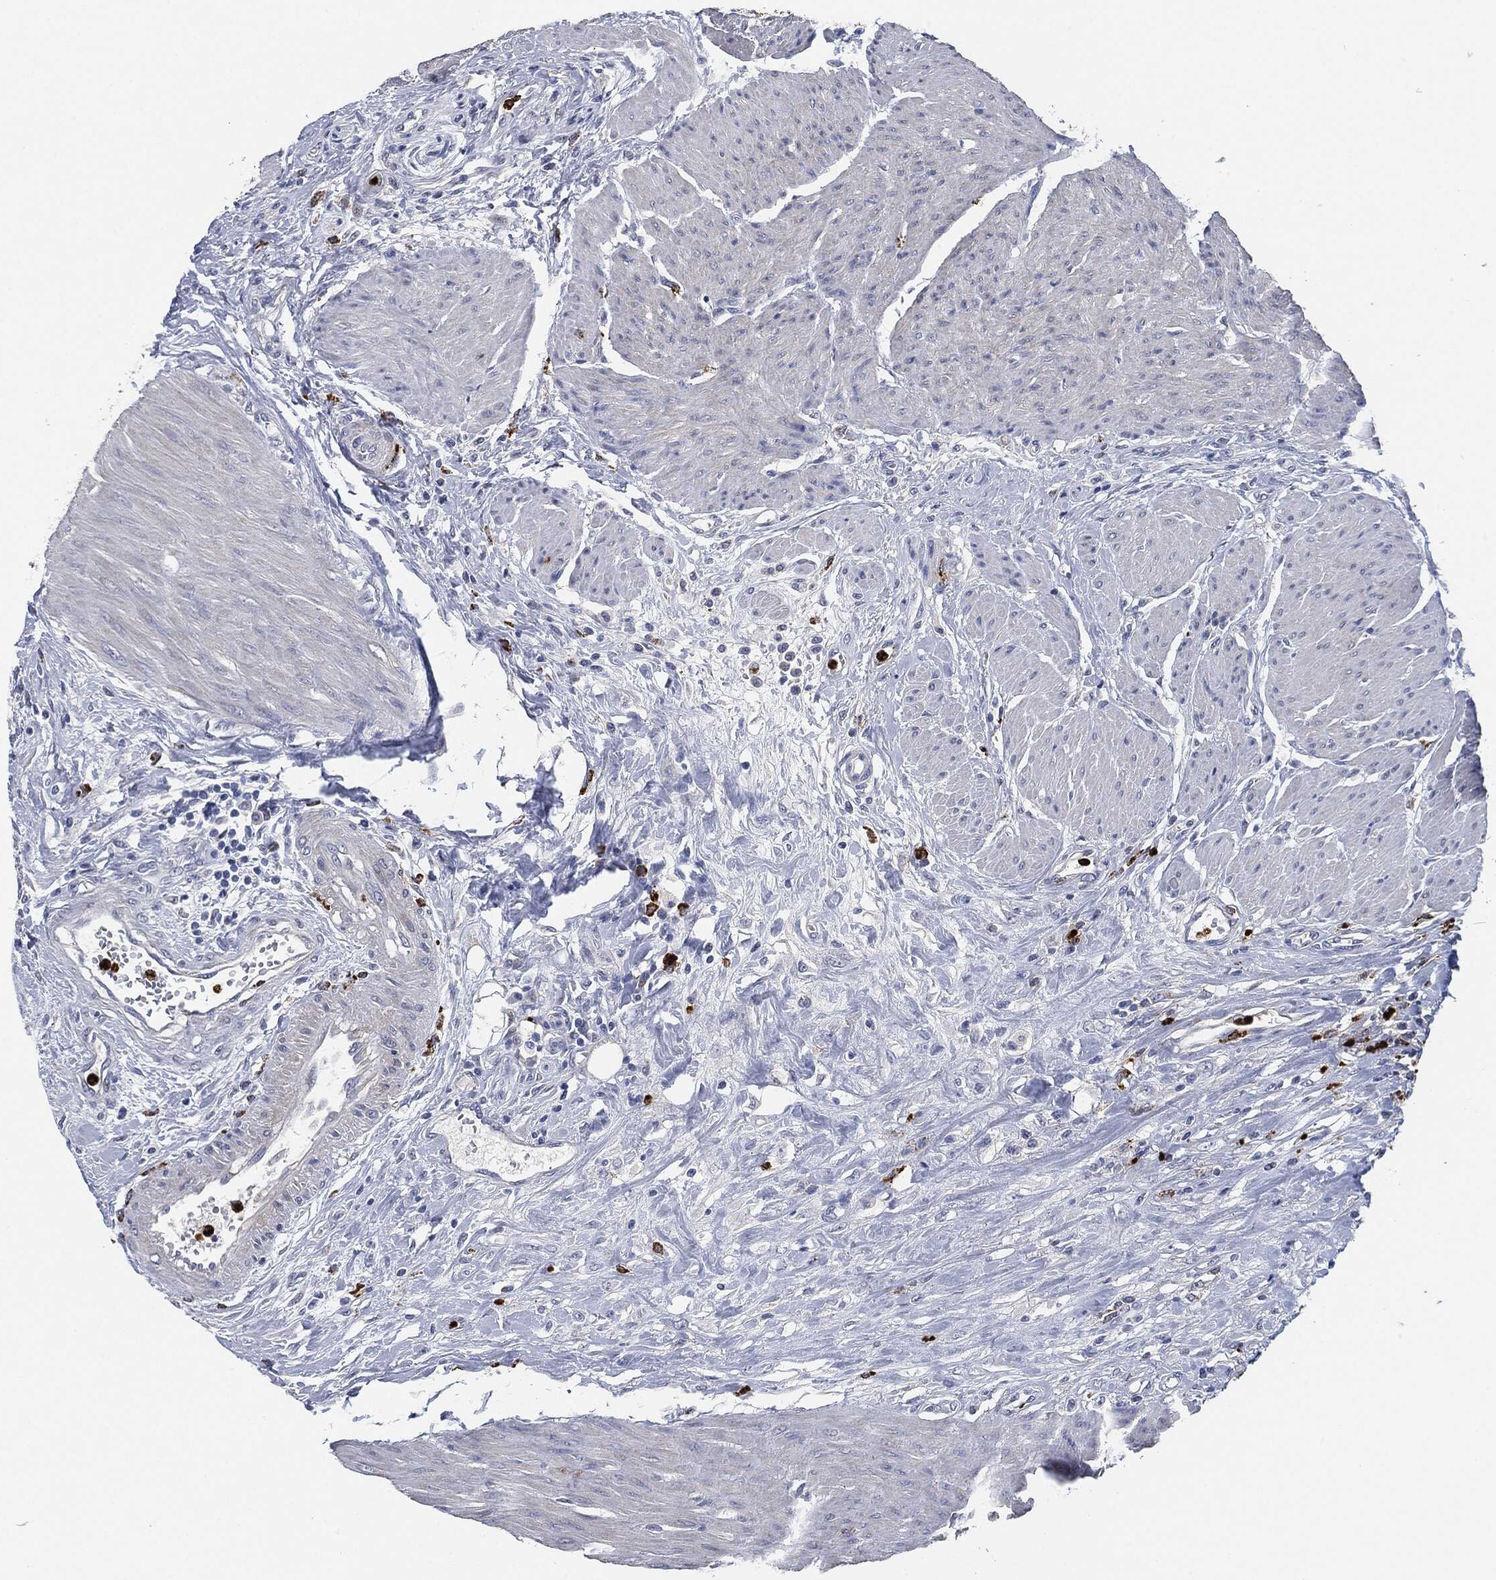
{"staining": {"intensity": "negative", "quantity": "none", "location": "none"}, "tissue": "urothelial cancer", "cell_type": "Tumor cells", "image_type": "cancer", "snomed": [{"axis": "morphology", "description": "Urothelial carcinoma, High grade"}, {"axis": "topography", "description": "Urinary bladder"}], "caption": "Tumor cells are negative for protein expression in human urothelial cancer. (DAB (3,3'-diaminobenzidine) immunohistochemistry, high magnification).", "gene": "MPO", "patient": {"sex": "male", "age": 35}}